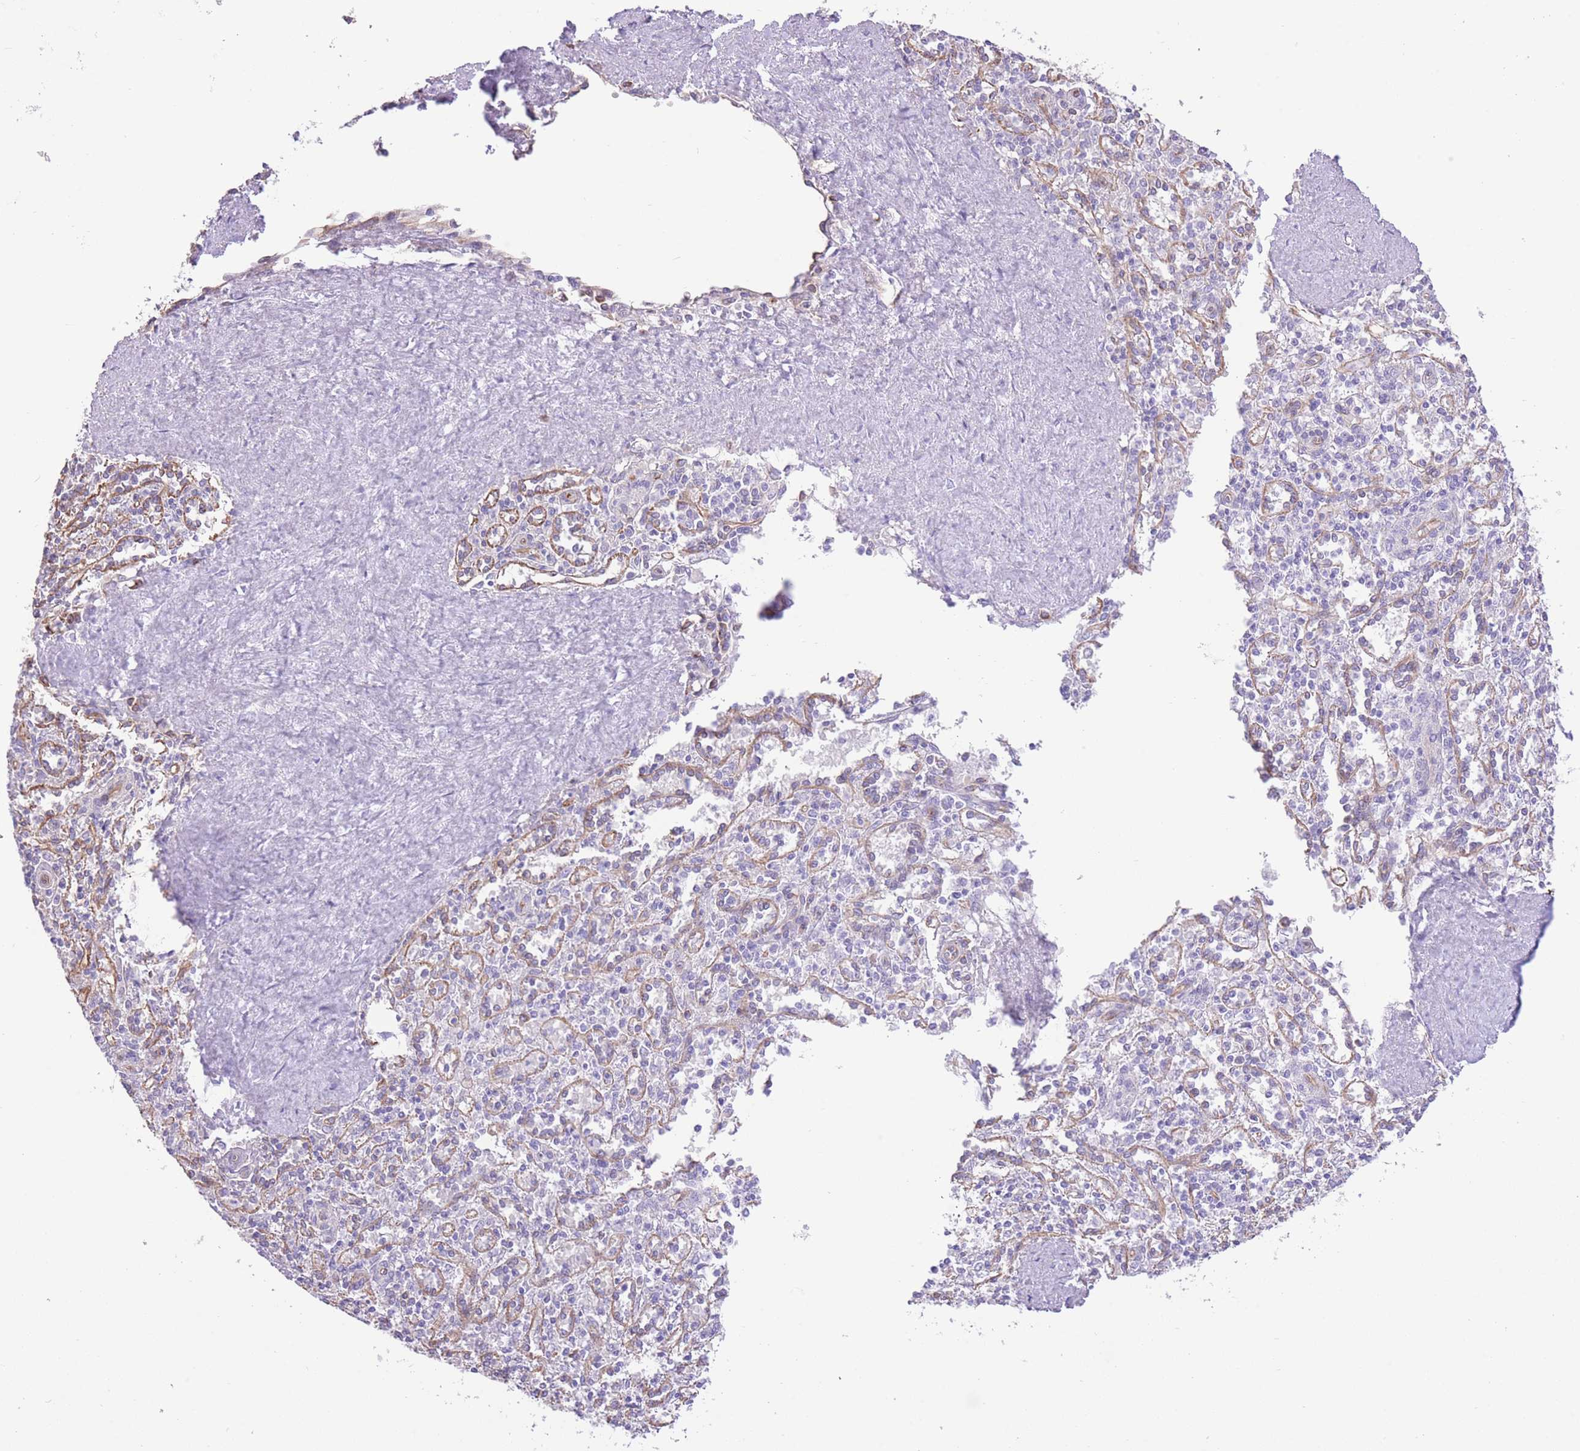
{"staining": {"intensity": "negative", "quantity": "none", "location": "none"}, "tissue": "spleen", "cell_type": "Cells in red pulp", "image_type": "normal", "snomed": [{"axis": "morphology", "description": "Normal tissue, NOS"}, {"axis": "topography", "description": "Spleen"}], "caption": "An IHC photomicrograph of unremarkable spleen is shown. There is no staining in cells in red pulp of spleen.", "gene": "RHOU", "patient": {"sex": "female", "age": 70}}